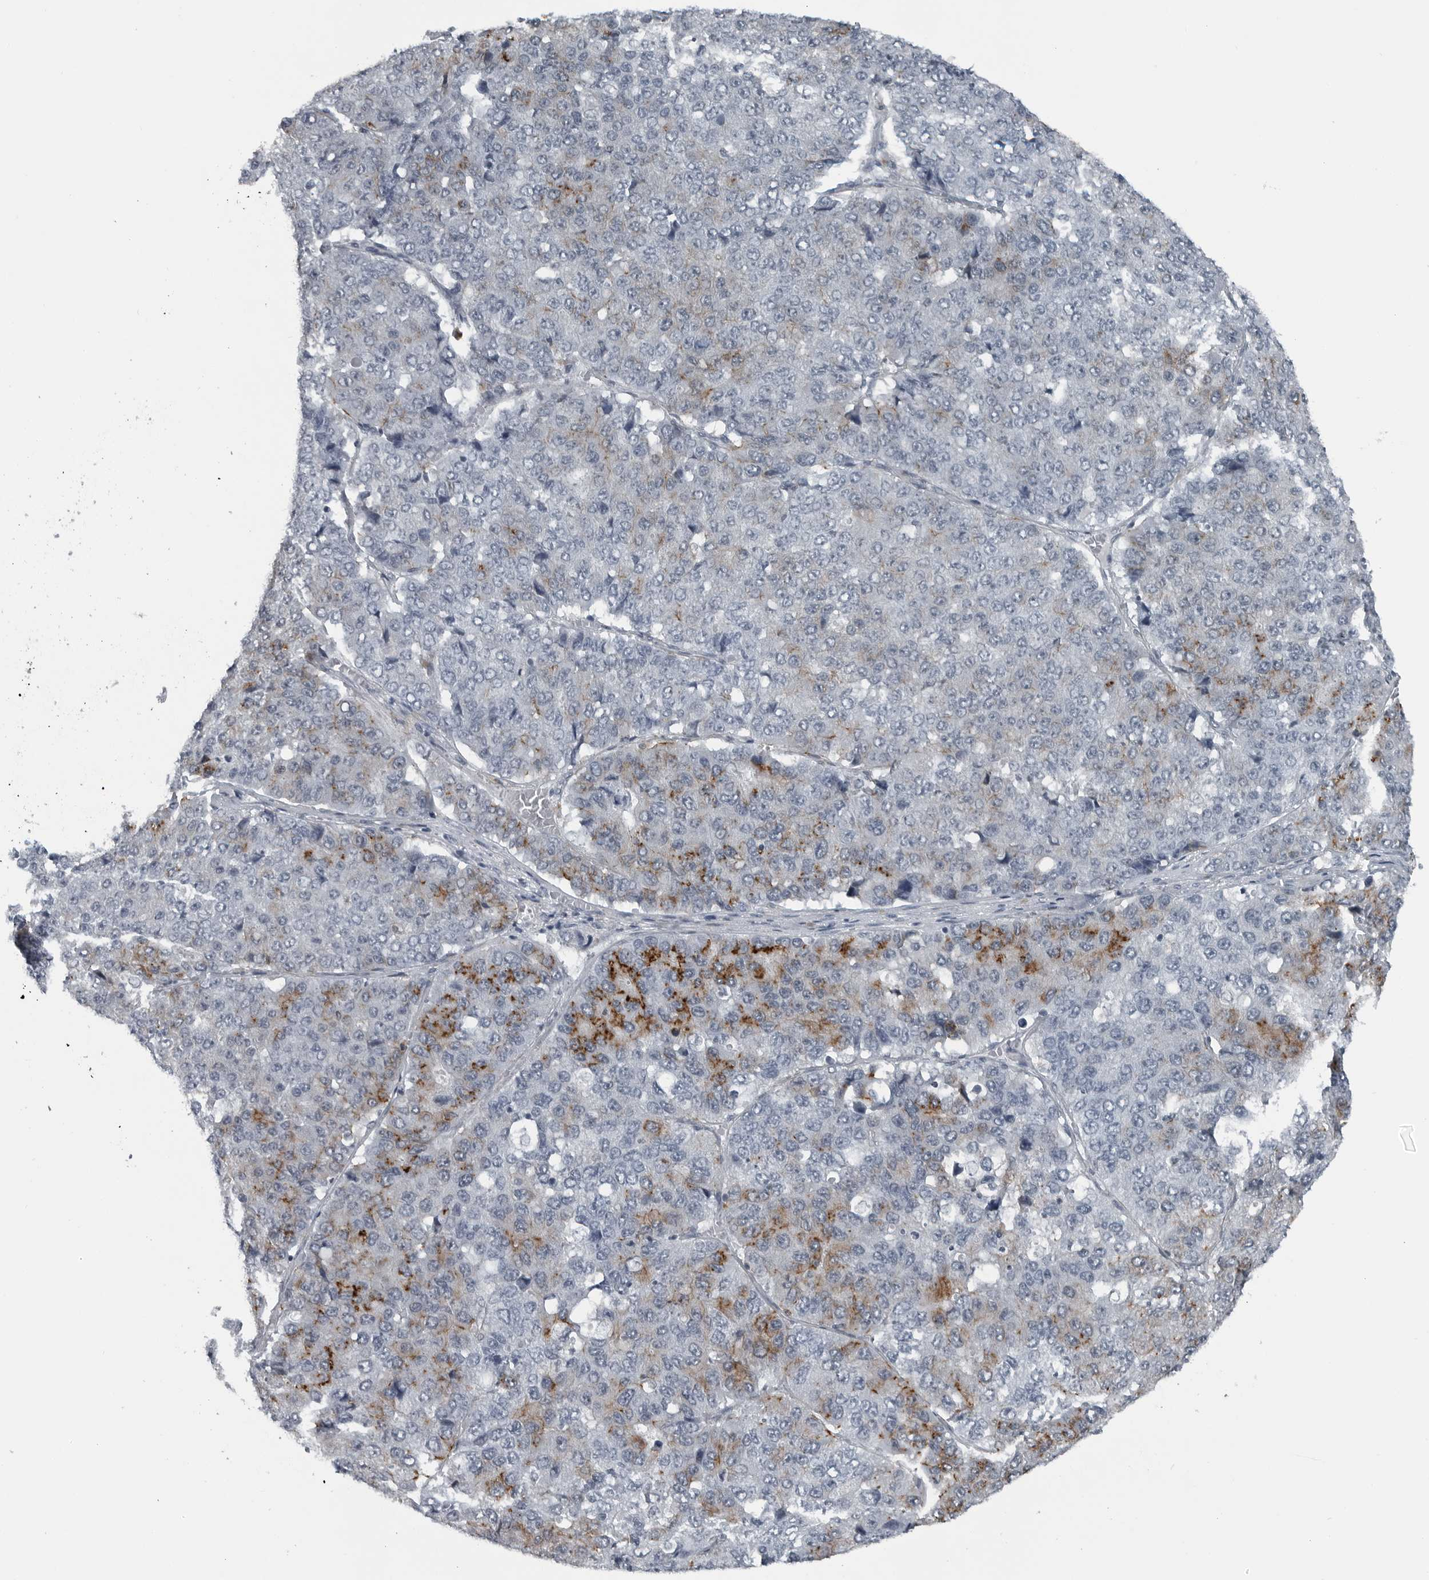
{"staining": {"intensity": "moderate", "quantity": "<25%", "location": "cytoplasmic/membranous"}, "tissue": "pancreatic cancer", "cell_type": "Tumor cells", "image_type": "cancer", "snomed": [{"axis": "morphology", "description": "Adenocarcinoma, NOS"}, {"axis": "topography", "description": "Pancreas"}], "caption": "The photomicrograph demonstrates immunohistochemical staining of pancreatic adenocarcinoma. There is moderate cytoplasmic/membranous expression is identified in about <25% of tumor cells.", "gene": "GAK", "patient": {"sex": "male", "age": 50}}